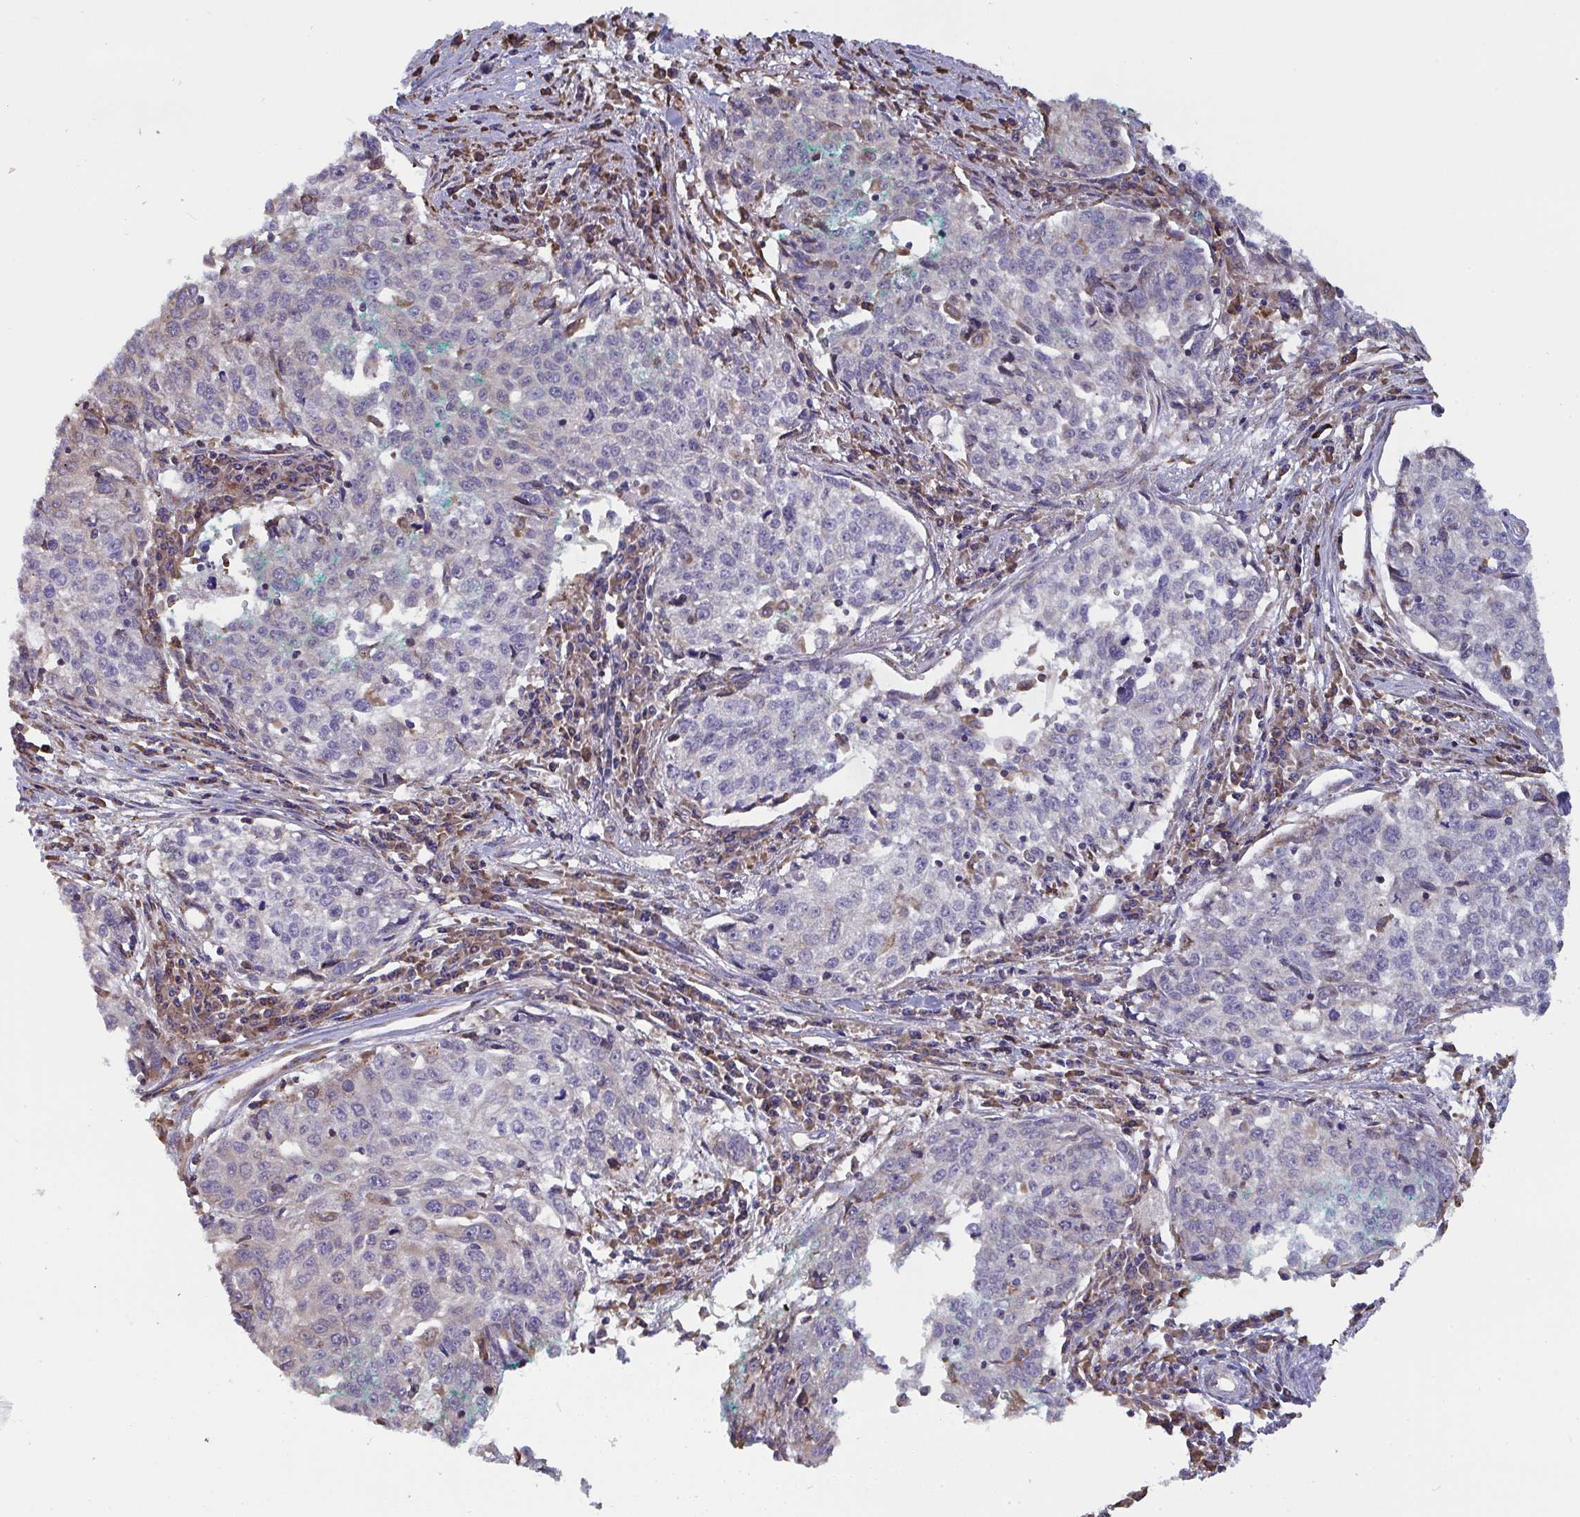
{"staining": {"intensity": "negative", "quantity": "none", "location": "none"}, "tissue": "cervical cancer", "cell_type": "Tumor cells", "image_type": "cancer", "snomed": [{"axis": "morphology", "description": "Squamous cell carcinoma, NOS"}, {"axis": "topography", "description": "Cervix"}], "caption": "Immunohistochemical staining of human cervical cancer demonstrates no significant positivity in tumor cells.", "gene": "MYMK", "patient": {"sex": "female", "age": 57}}